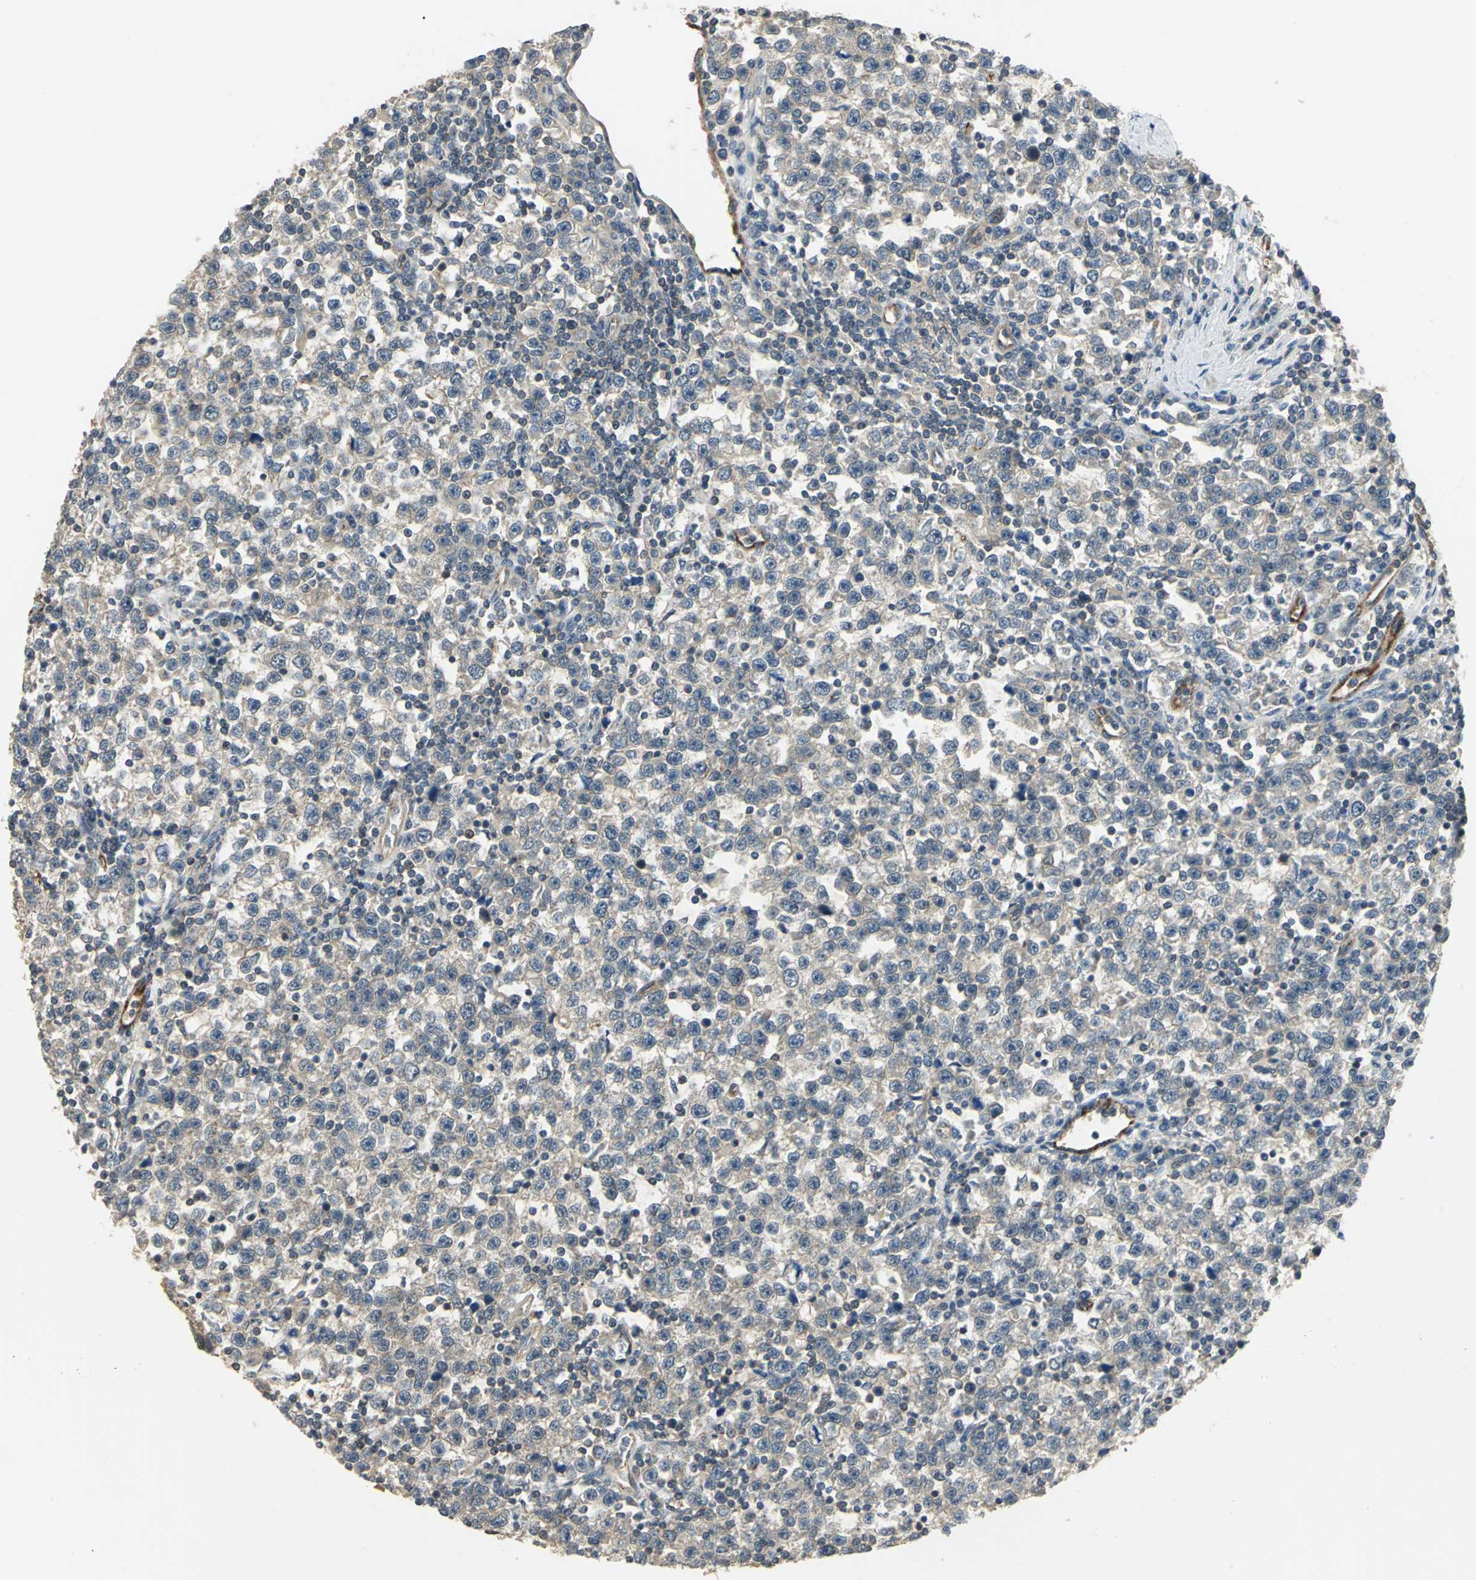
{"staining": {"intensity": "weak", "quantity": ">75%", "location": "cytoplasmic/membranous"}, "tissue": "testis cancer", "cell_type": "Tumor cells", "image_type": "cancer", "snomed": [{"axis": "morphology", "description": "Seminoma, NOS"}, {"axis": "topography", "description": "Testis"}], "caption": "IHC of testis cancer demonstrates low levels of weak cytoplasmic/membranous staining in approximately >75% of tumor cells. The protein is stained brown, and the nuclei are stained in blue (DAB IHC with brightfield microscopy, high magnification).", "gene": "RAPGEF1", "patient": {"sex": "male", "age": 43}}